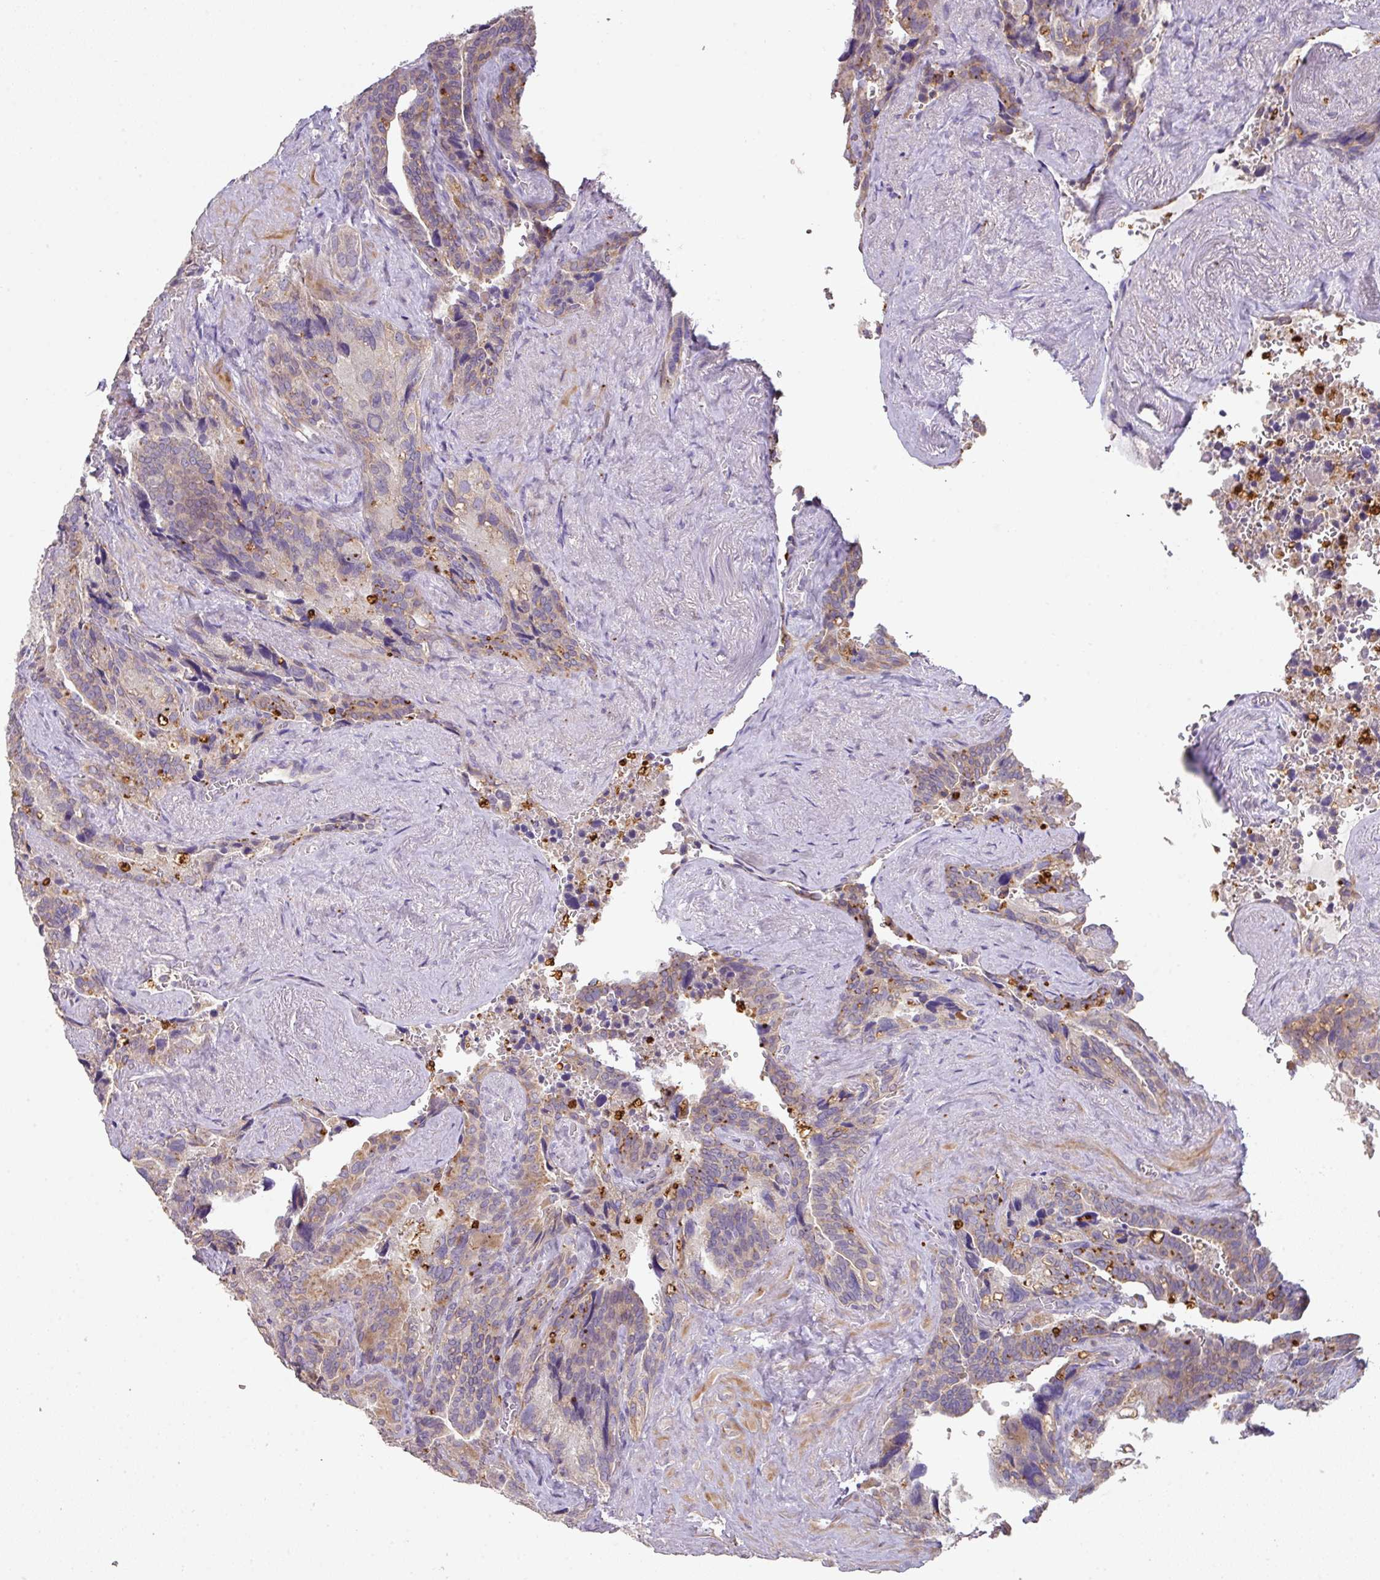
{"staining": {"intensity": "moderate", "quantity": "<25%", "location": "cytoplasmic/membranous"}, "tissue": "seminal vesicle", "cell_type": "Glandular cells", "image_type": "normal", "snomed": [{"axis": "morphology", "description": "Normal tissue, NOS"}, {"axis": "topography", "description": "Seminal veicle"}], "caption": "Immunohistochemical staining of unremarkable human seminal vesicle shows <25% levels of moderate cytoplasmic/membranous protein staining in about <25% of glandular cells.", "gene": "ZNF266", "patient": {"sex": "male", "age": 68}}